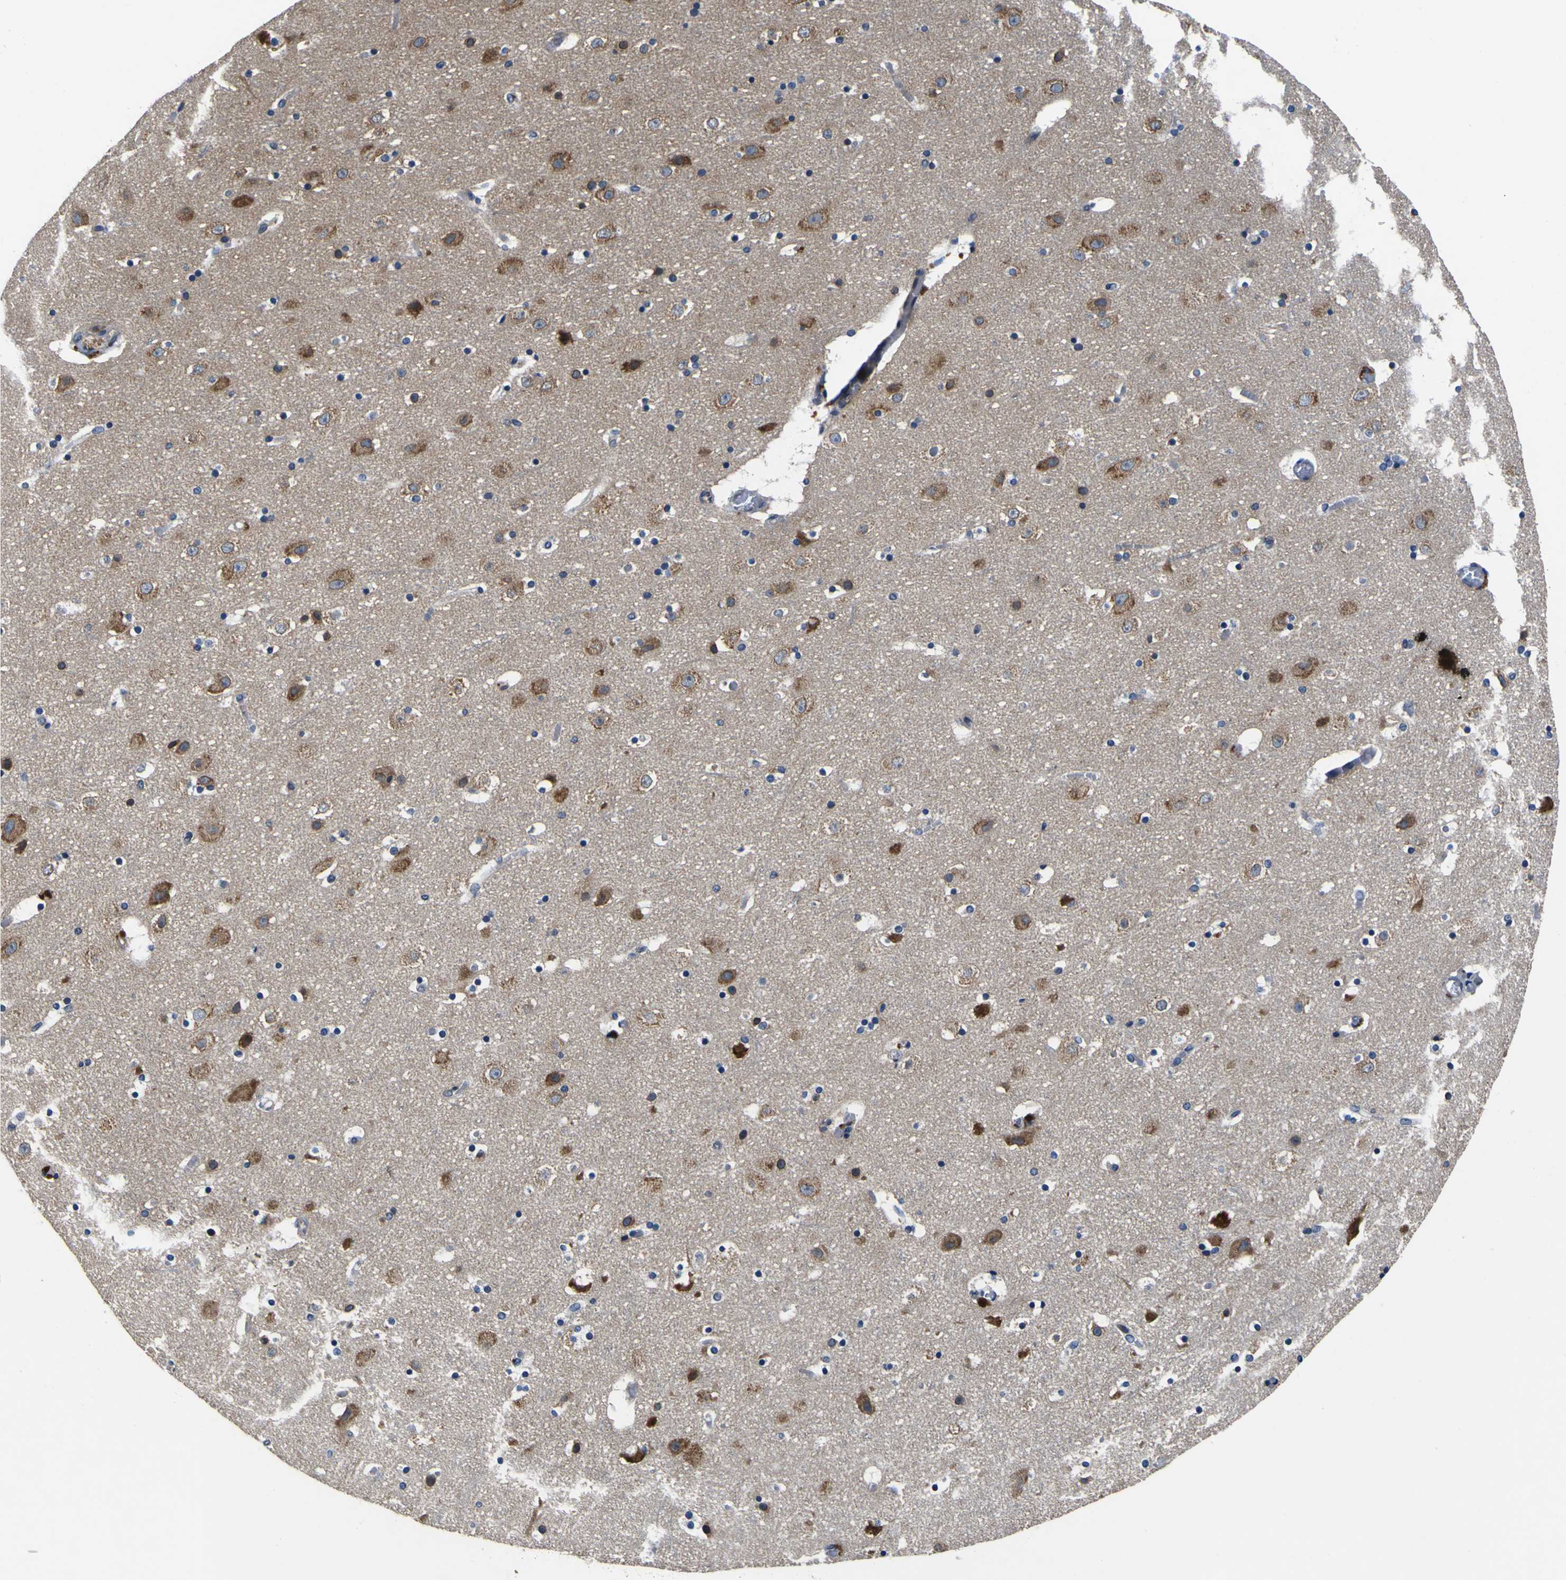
{"staining": {"intensity": "negative", "quantity": "none", "location": "none"}, "tissue": "cerebral cortex", "cell_type": "Endothelial cells", "image_type": "normal", "snomed": [{"axis": "morphology", "description": "Normal tissue, NOS"}, {"axis": "topography", "description": "Cerebral cortex"}], "caption": "High magnification brightfield microscopy of unremarkable cerebral cortex stained with DAB (brown) and counterstained with hematoxylin (blue): endothelial cells show no significant positivity.", "gene": "EPHB4", "patient": {"sex": "male", "age": 45}}